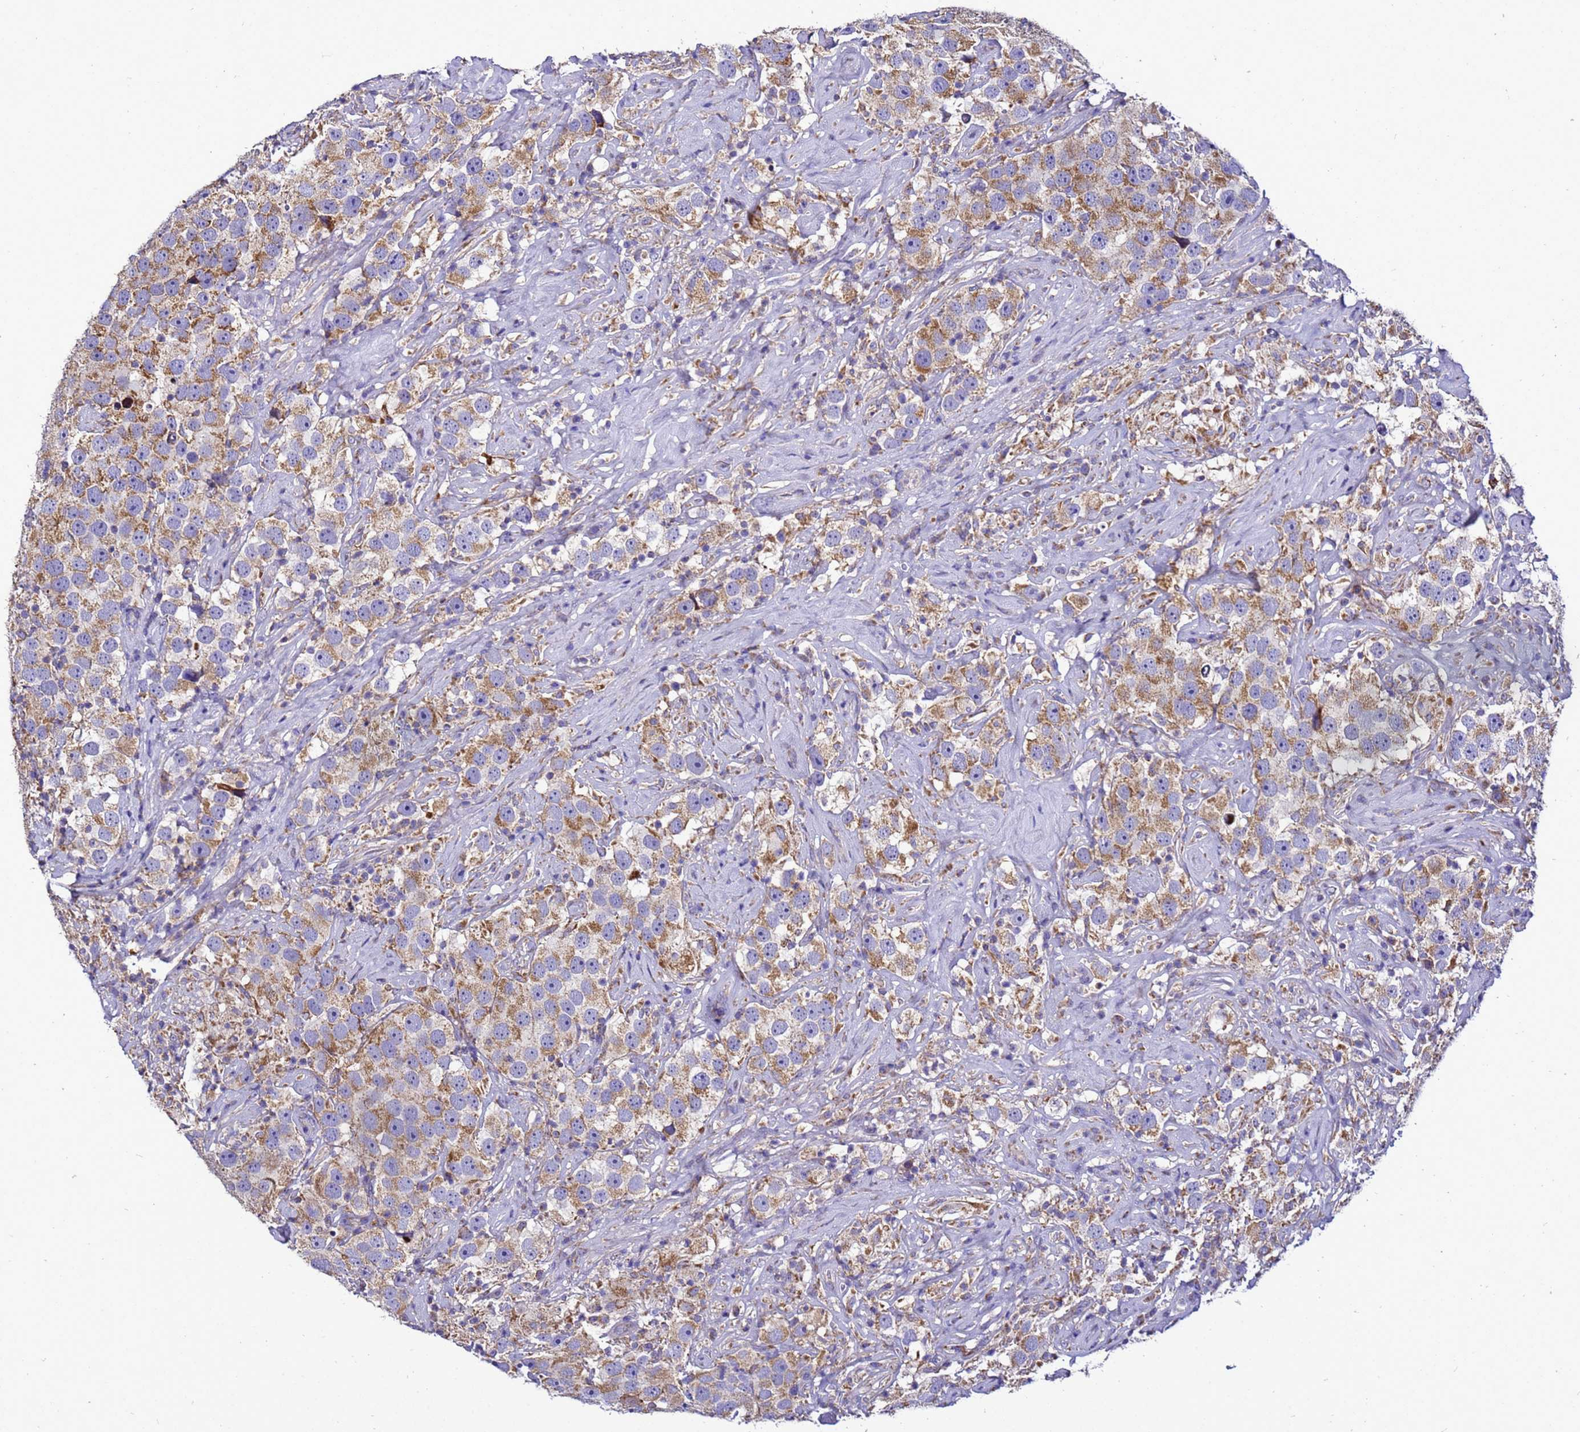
{"staining": {"intensity": "moderate", "quantity": ">75%", "location": "cytoplasmic/membranous"}, "tissue": "testis cancer", "cell_type": "Tumor cells", "image_type": "cancer", "snomed": [{"axis": "morphology", "description": "Seminoma, NOS"}, {"axis": "topography", "description": "Testis"}], "caption": "Brown immunohistochemical staining in testis cancer (seminoma) exhibits moderate cytoplasmic/membranous staining in about >75% of tumor cells.", "gene": "HIGD2A", "patient": {"sex": "male", "age": 49}}